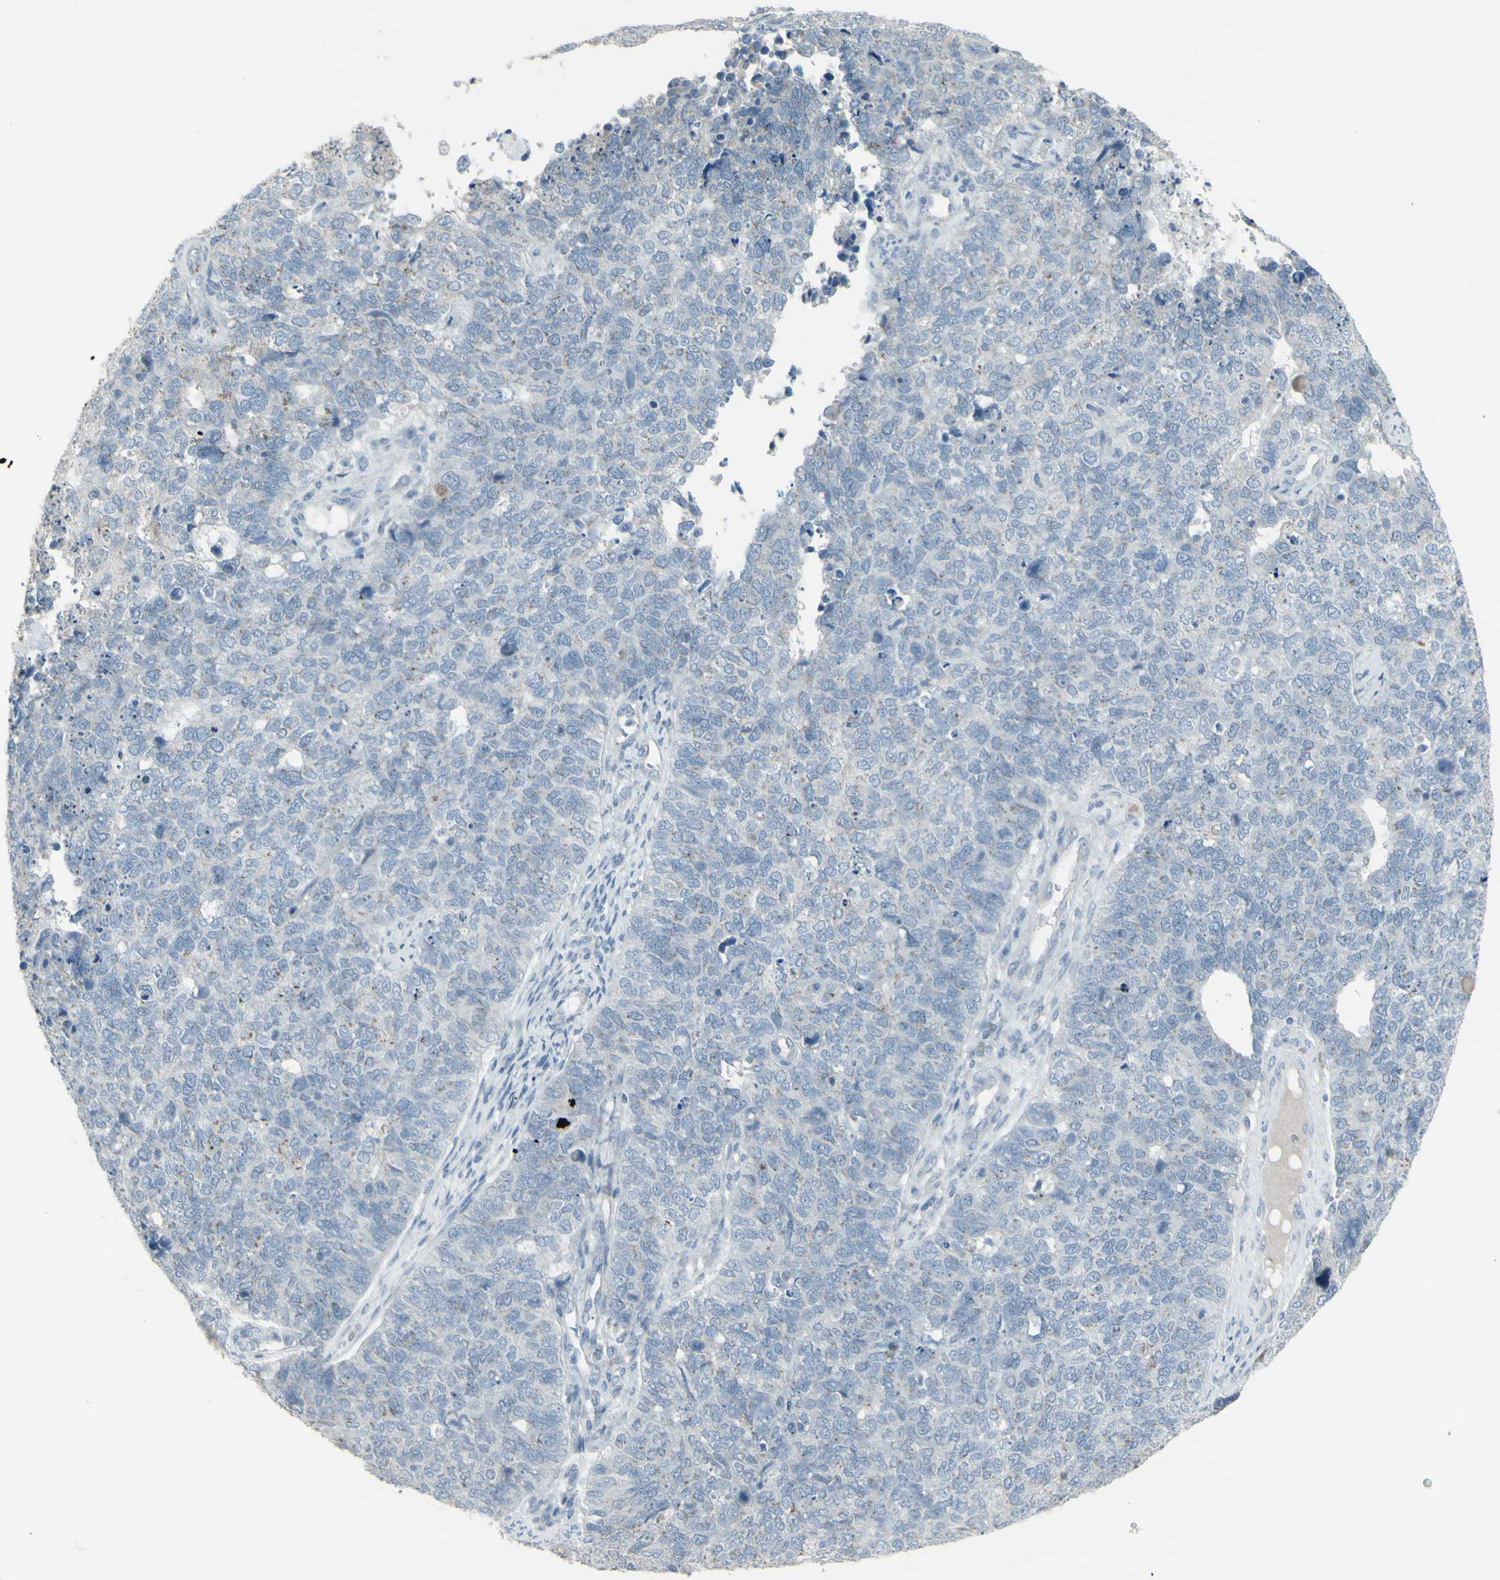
{"staining": {"intensity": "negative", "quantity": "none", "location": "none"}, "tissue": "cervical cancer", "cell_type": "Tumor cells", "image_type": "cancer", "snomed": [{"axis": "morphology", "description": "Squamous cell carcinoma, NOS"}, {"axis": "topography", "description": "Cervix"}], "caption": "This is an IHC histopathology image of human cervical cancer. There is no positivity in tumor cells.", "gene": "CD79B", "patient": {"sex": "female", "age": 63}}